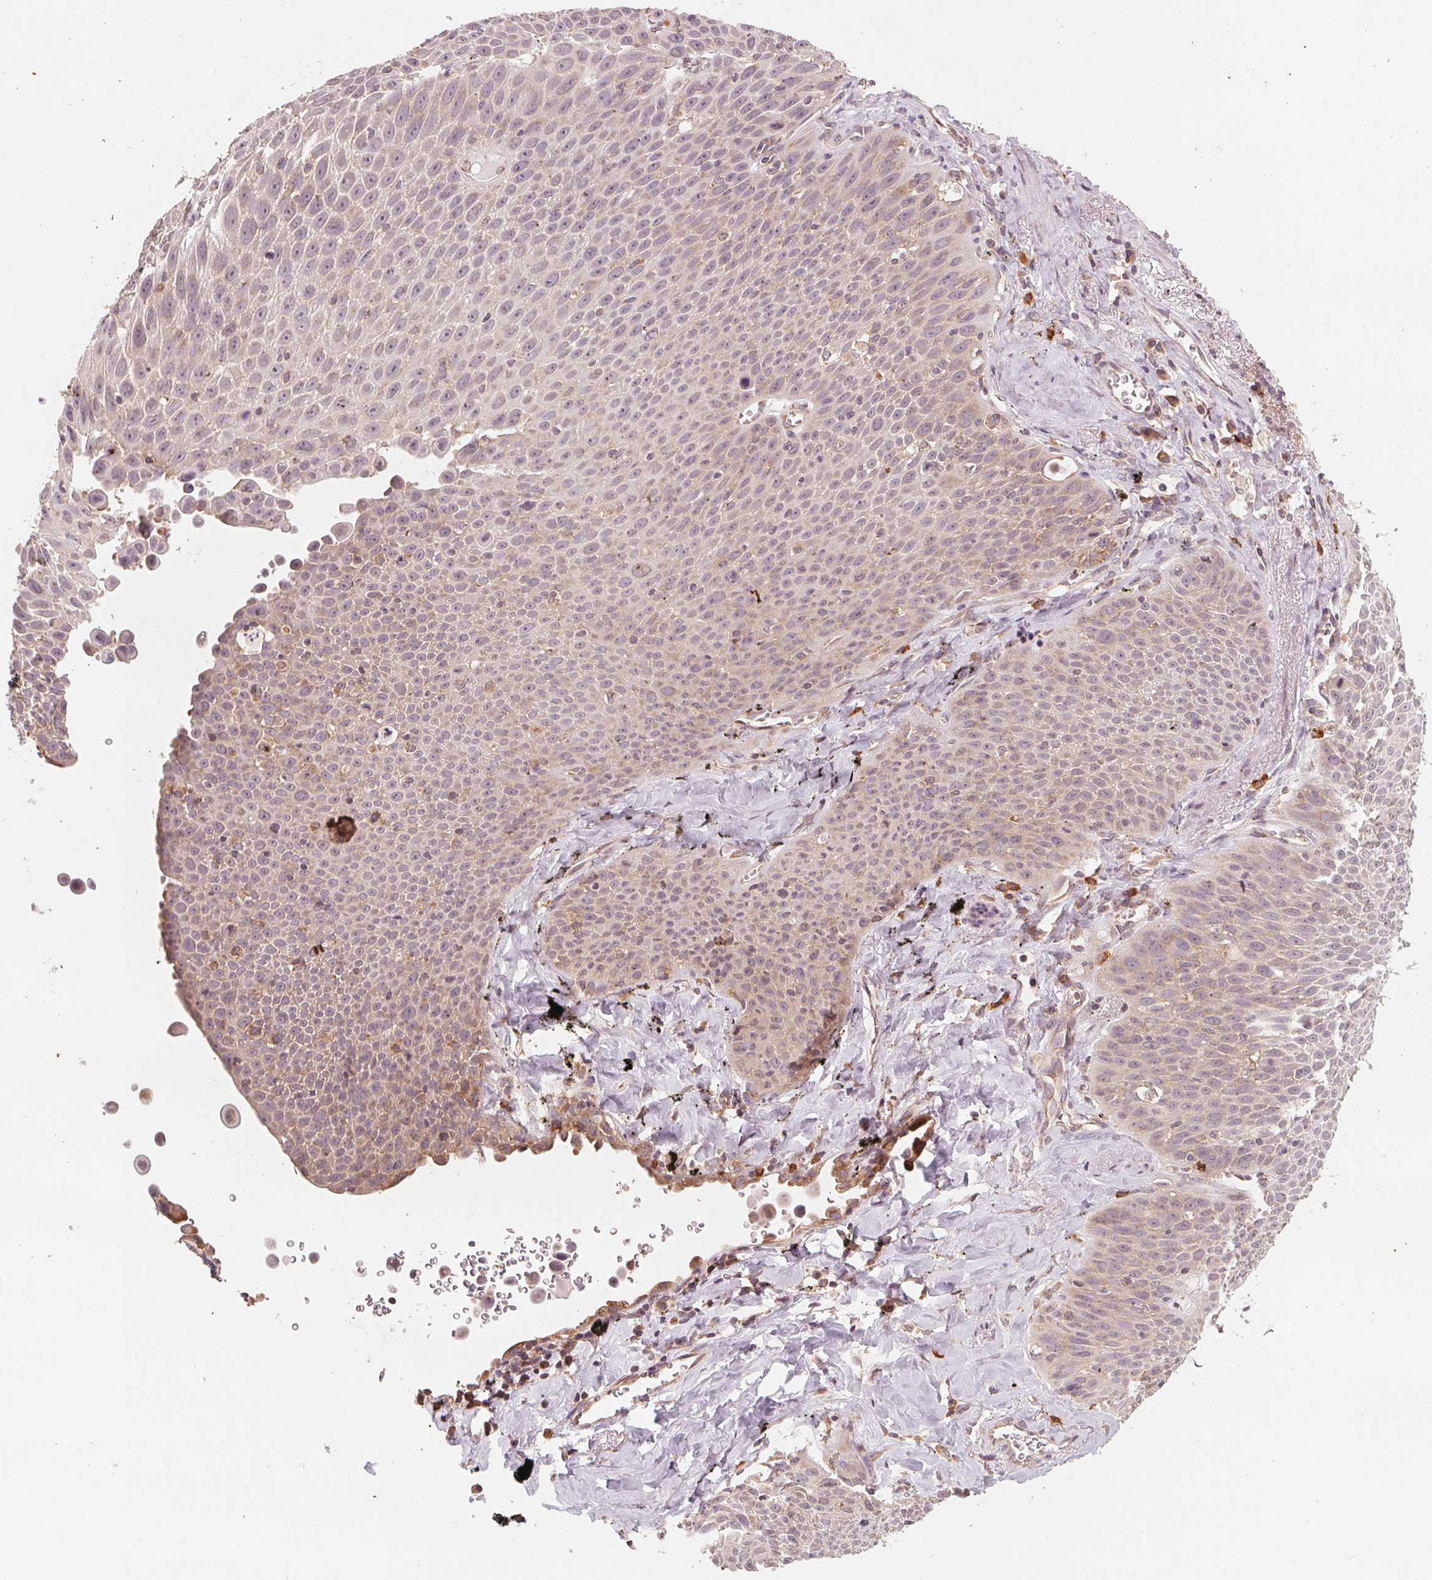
{"staining": {"intensity": "negative", "quantity": "none", "location": "none"}, "tissue": "lung cancer", "cell_type": "Tumor cells", "image_type": "cancer", "snomed": [{"axis": "morphology", "description": "Squamous cell carcinoma, NOS"}, {"axis": "morphology", "description": "Squamous cell carcinoma, metastatic, NOS"}, {"axis": "topography", "description": "Lymph node"}, {"axis": "topography", "description": "Lung"}], "caption": "Micrograph shows no protein expression in tumor cells of lung cancer (metastatic squamous cell carcinoma) tissue.", "gene": "GIGYF2", "patient": {"sex": "female", "age": 62}}